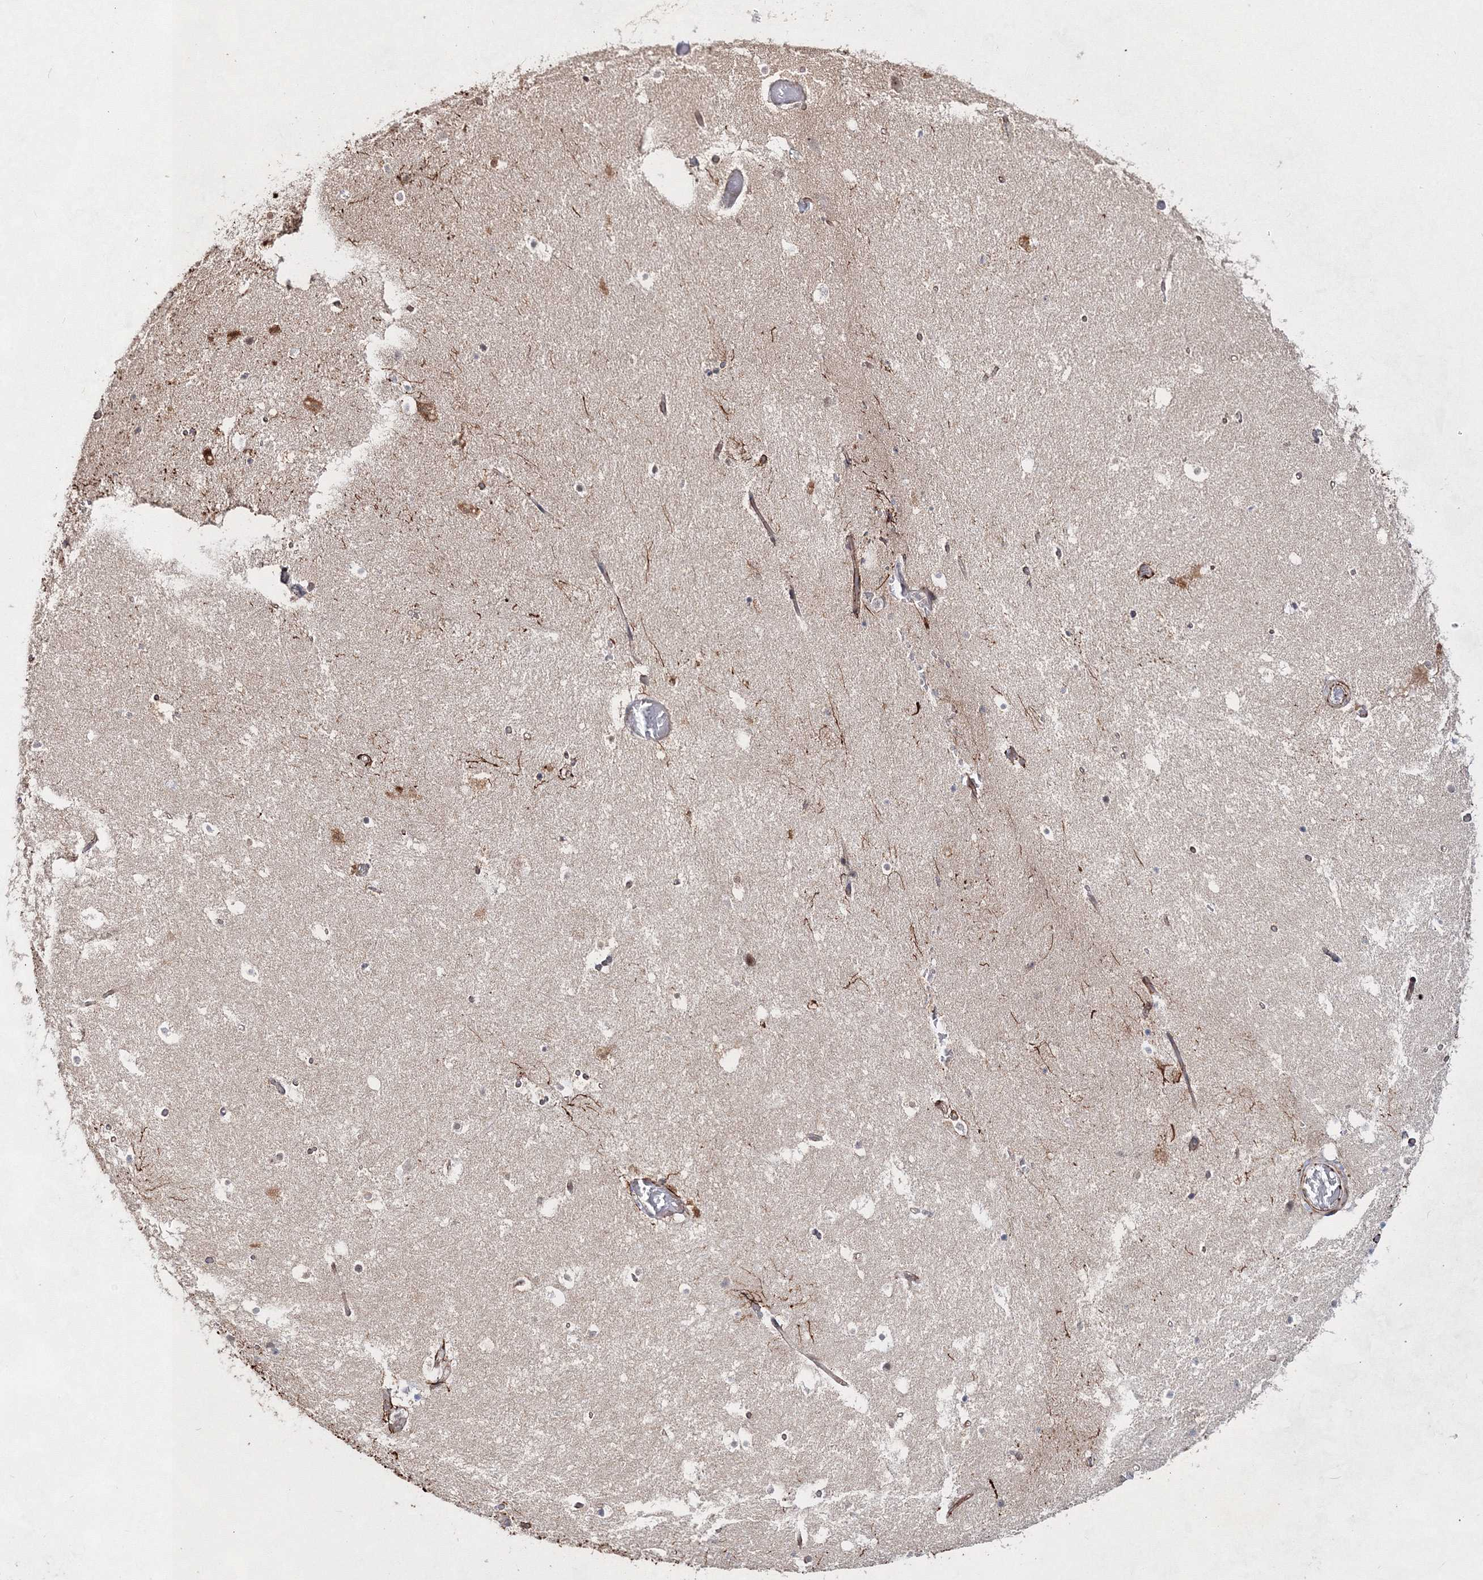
{"staining": {"intensity": "strong", "quantity": "<25%", "location": "cytoplasmic/membranous"}, "tissue": "hippocampus", "cell_type": "Glial cells", "image_type": "normal", "snomed": [{"axis": "morphology", "description": "Normal tissue, NOS"}, {"axis": "topography", "description": "Hippocampus"}], "caption": "Glial cells reveal strong cytoplasmic/membranous expression in about <25% of cells in unremarkable hippocampus.", "gene": "SNIP1", "patient": {"sex": "female", "age": 52}}